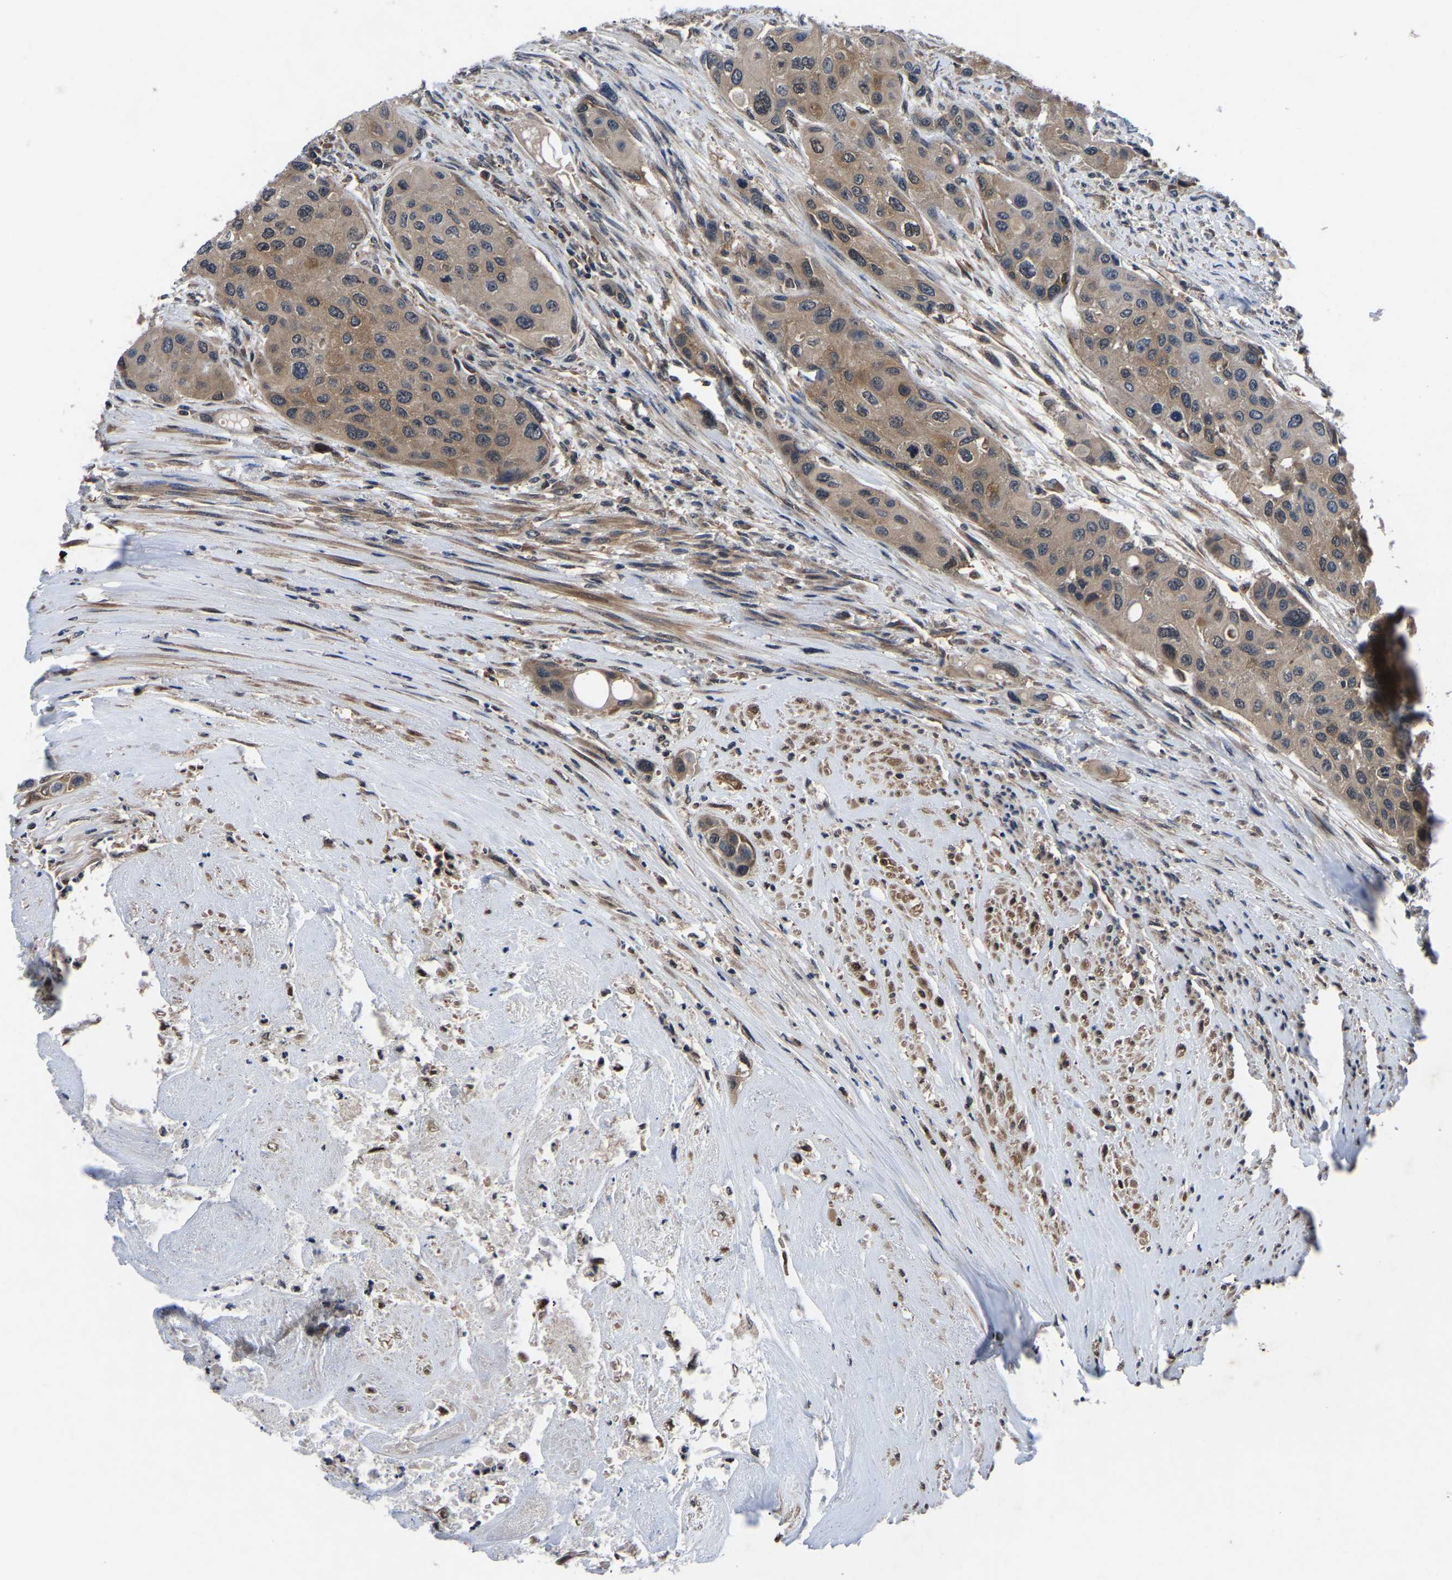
{"staining": {"intensity": "moderate", "quantity": ">75%", "location": "cytoplasmic/membranous"}, "tissue": "urothelial cancer", "cell_type": "Tumor cells", "image_type": "cancer", "snomed": [{"axis": "morphology", "description": "Urothelial carcinoma, High grade"}, {"axis": "topography", "description": "Urinary bladder"}], "caption": "Urothelial carcinoma (high-grade) stained with DAB (3,3'-diaminobenzidine) immunohistochemistry displays medium levels of moderate cytoplasmic/membranous positivity in about >75% of tumor cells.", "gene": "FGD5", "patient": {"sex": "female", "age": 56}}